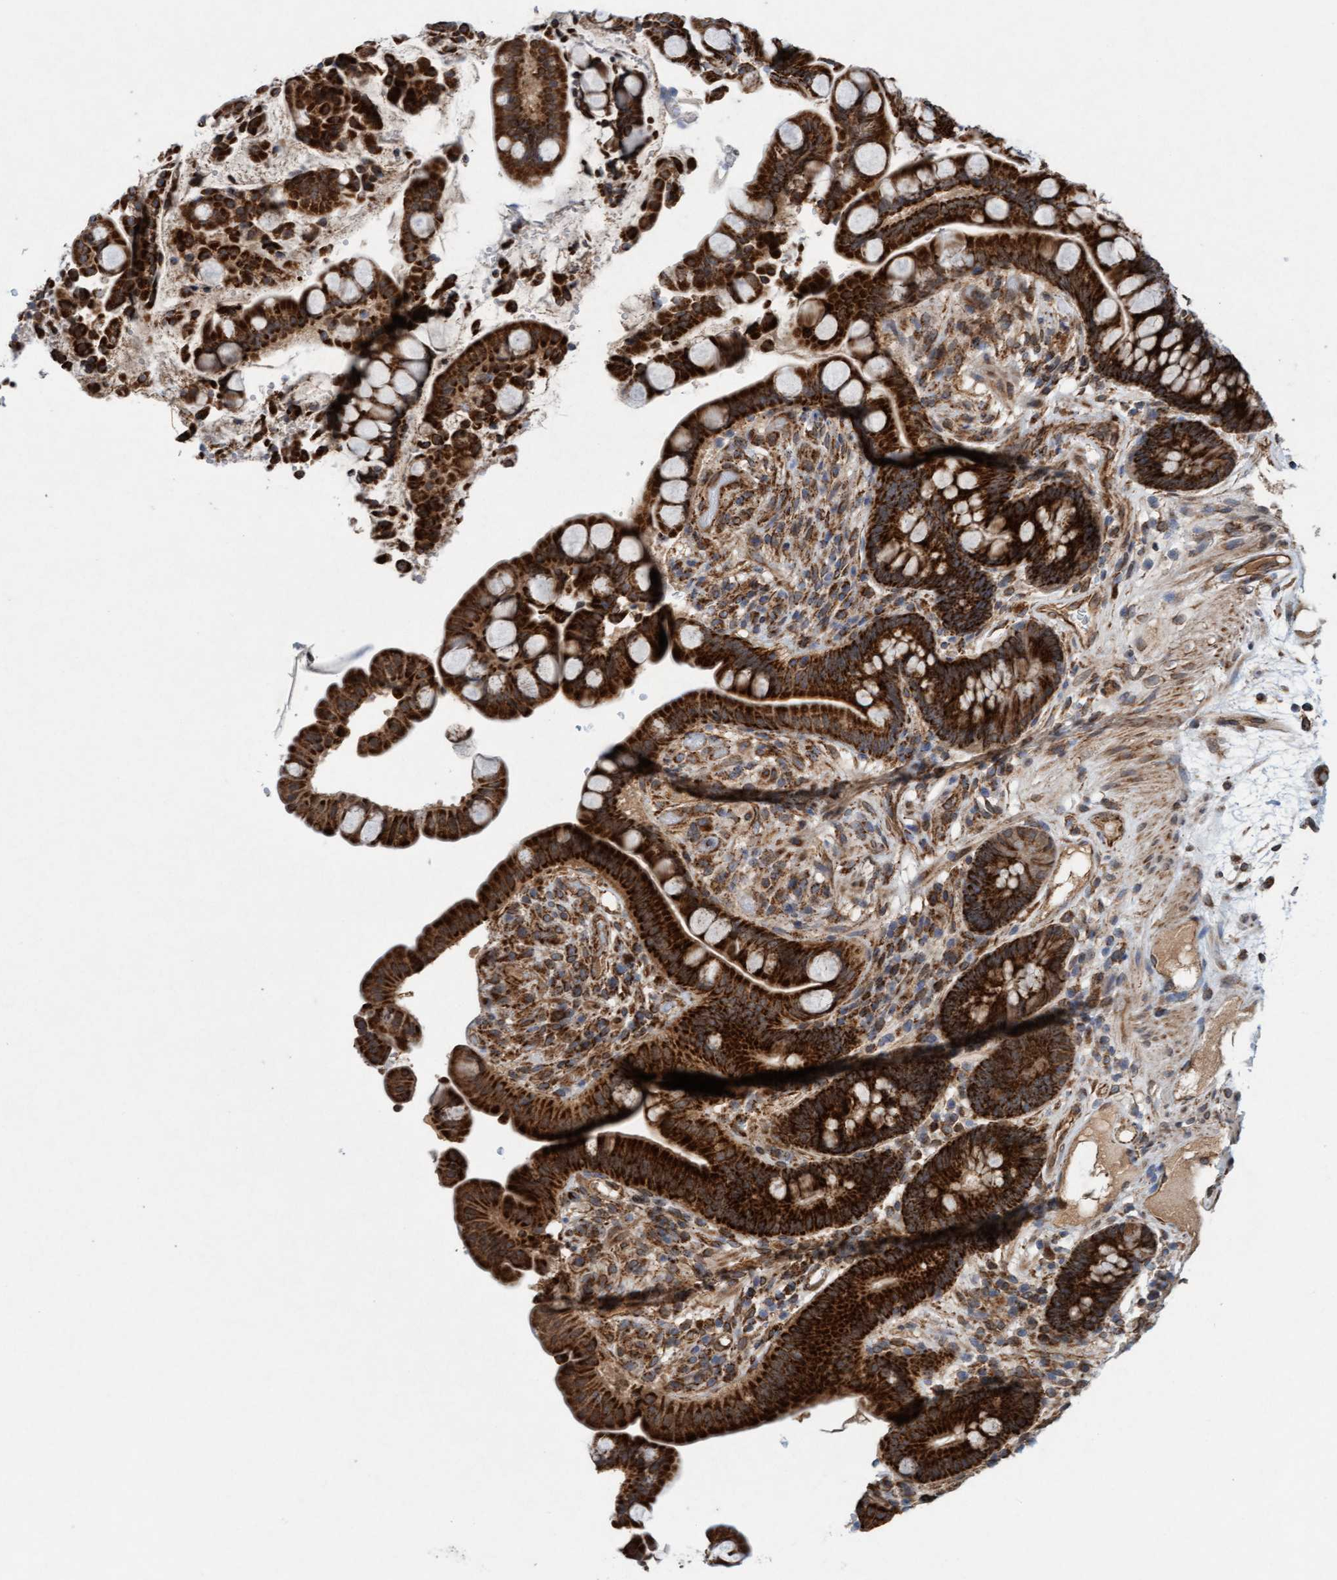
{"staining": {"intensity": "strong", "quantity": ">75%", "location": "cytoplasmic/membranous"}, "tissue": "colon", "cell_type": "Endothelial cells", "image_type": "normal", "snomed": [{"axis": "morphology", "description": "Normal tissue, NOS"}, {"axis": "topography", "description": "Colon"}], "caption": "Protein expression analysis of unremarkable colon exhibits strong cytoplasmic/membranous positivity in about >75% of endothelial cells.", "gene": "MRPS23", "patient": {"sex": "male", "age": 73}}